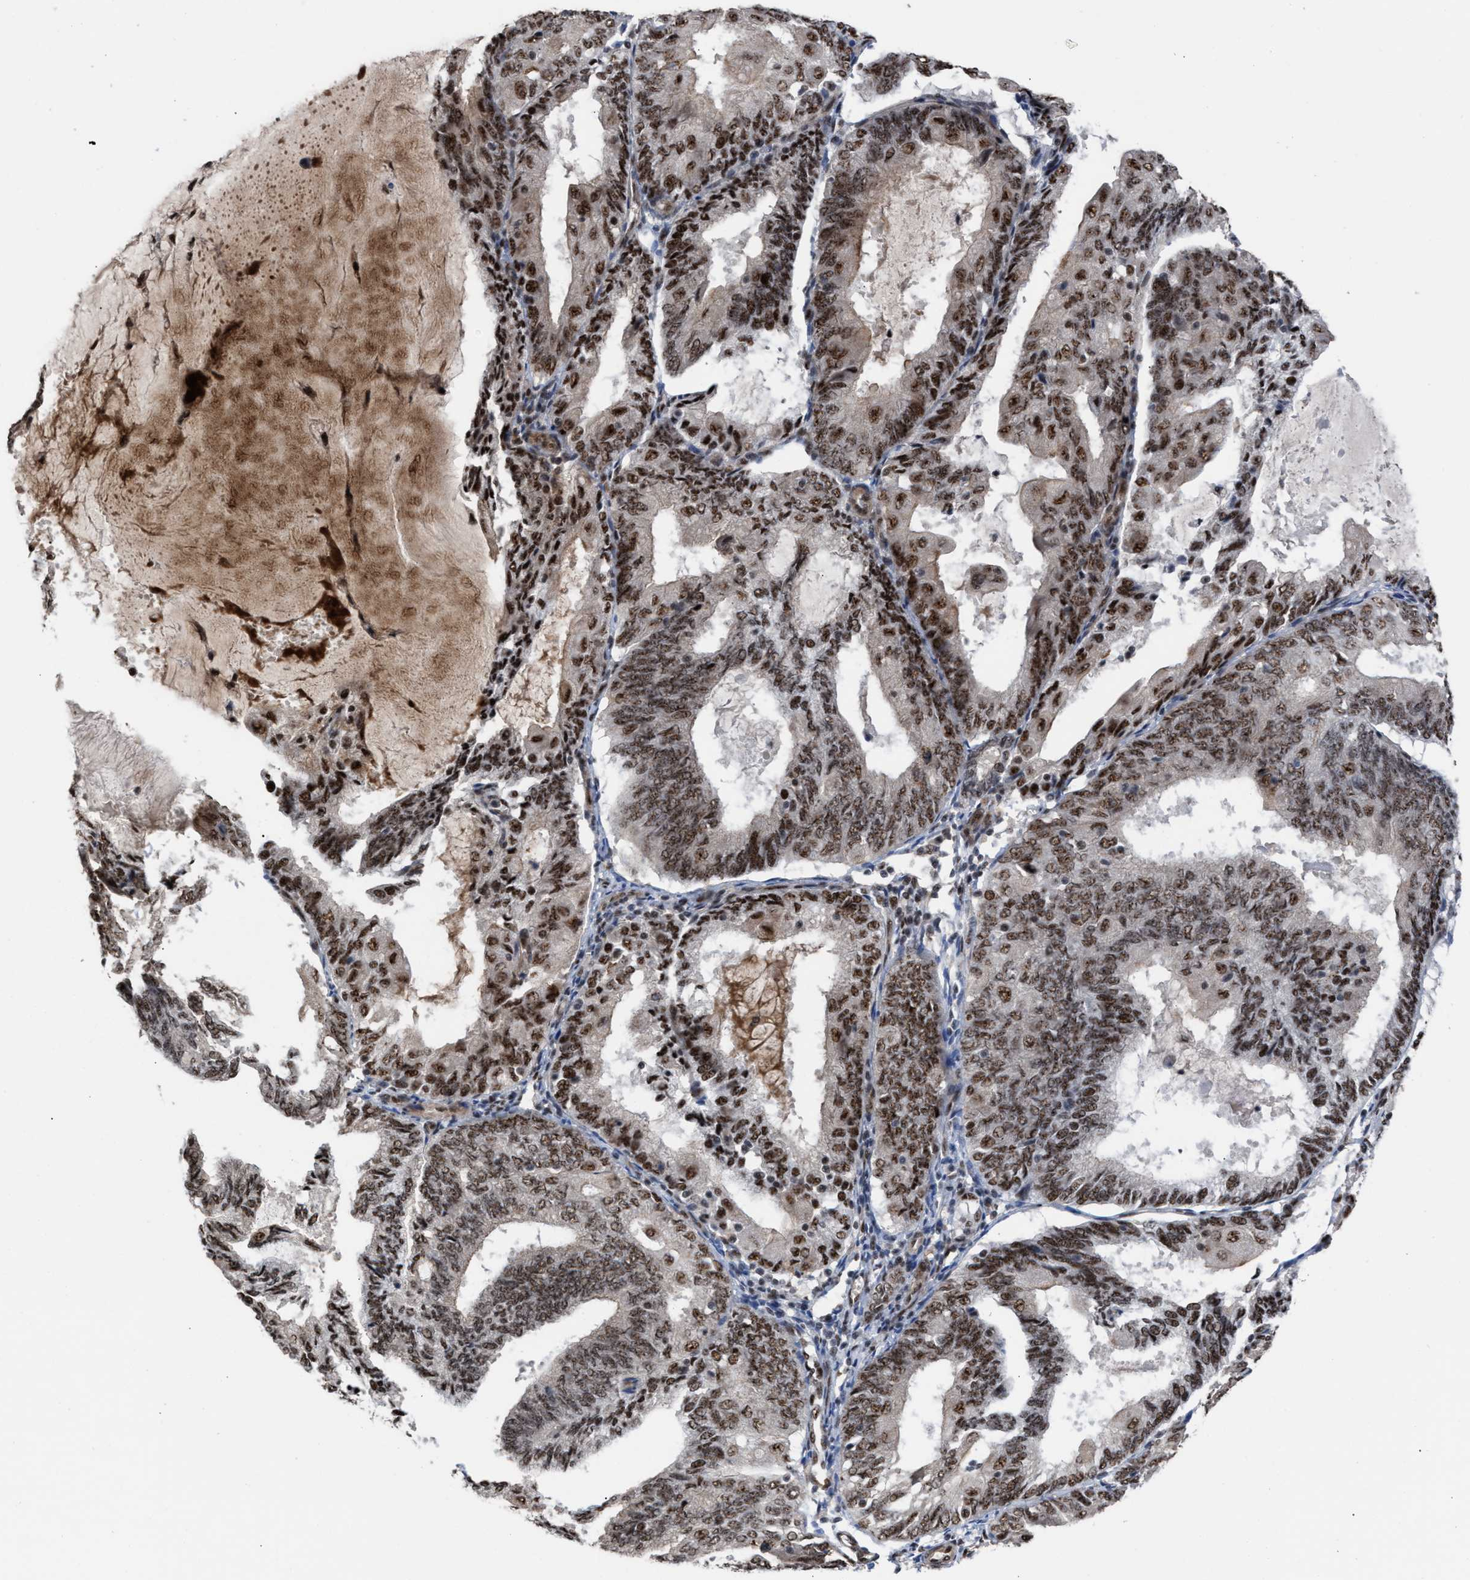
{"staining": {"intensity": "strong", "quantity": ">75%", "location": "nuclear"}, "tissue": "endometrial cancer", "cell_type": "Tumor cells", "image_type": "cancer", "snomed": [{"axis": "morphology", "description": "Adenocarcinoma, NOS"}, {"axis": "topography", "description": "Endometrium"}], "caption": "Endometrial cancer tissue reveals strong nuclear expression in approximately >75% of tumor cells, visualized by immunohistochemistry.", "gene": "EIF4A3", "patient": {"sex": "female", "age": 81}}